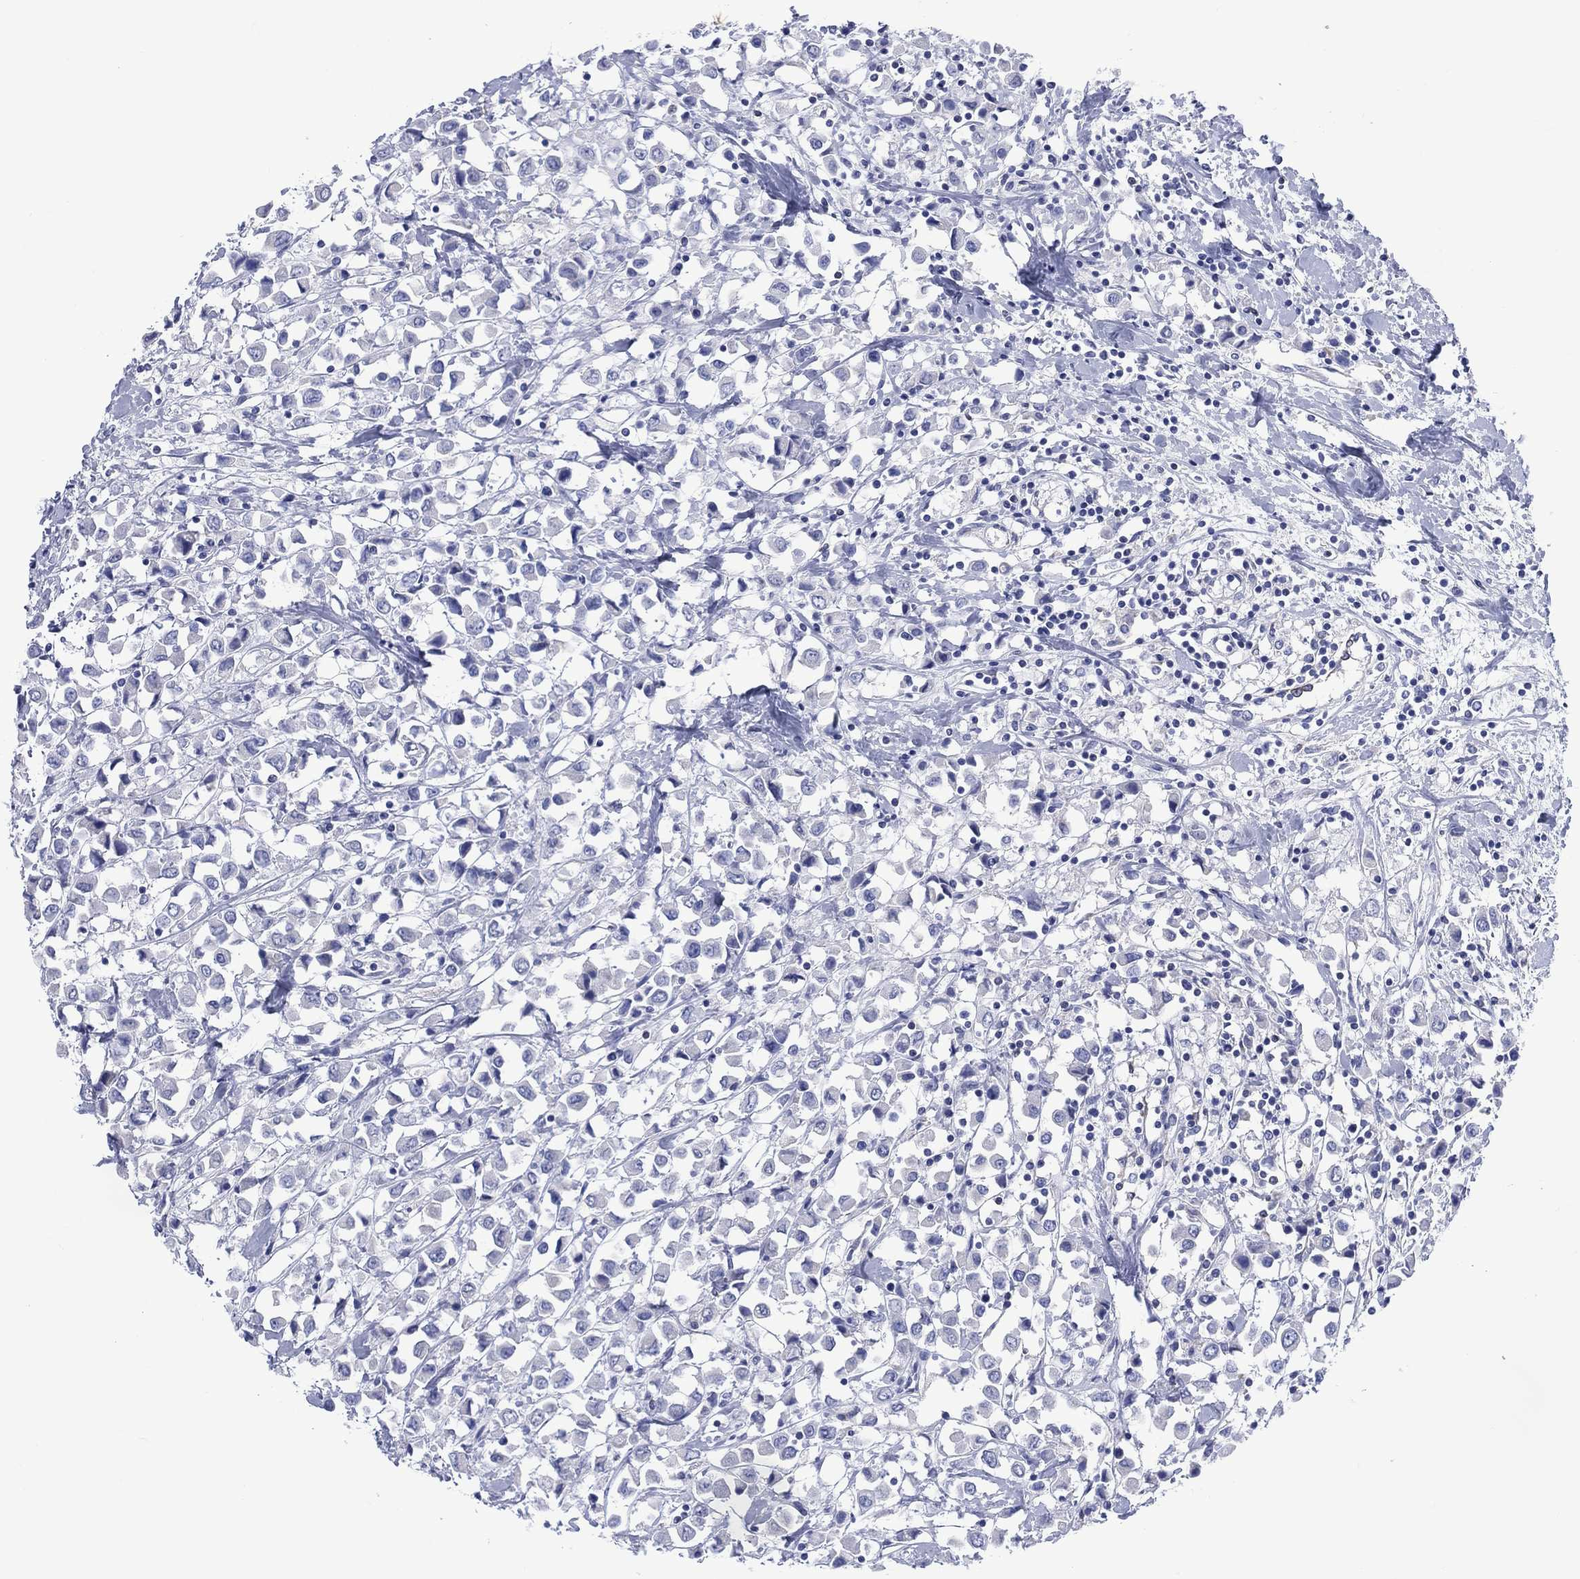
{"staining": {"intensity": "negative", "quantity": "none", "location": "none"}, "tissue": "breast cancer", "cell_type": "Tumor cells", "image_type": "cancer", "snomed": [{"axis": "morphology", "description": "Duct carcinoma"}, {"axis": "topography", "description": "Breast"}], "caption": "A high-resolution histopathology image shows immunohistochemistry staining of breast intraductal carcinoma, which reveals no significant positivity in tumor cells. (DAB (3,3'-diaminobenzidine) immunohistochemistry visualized using brightfield microscopy, high magnification).", "gene": "DDI1", "patient": {"sex": "female", "age": 61}}